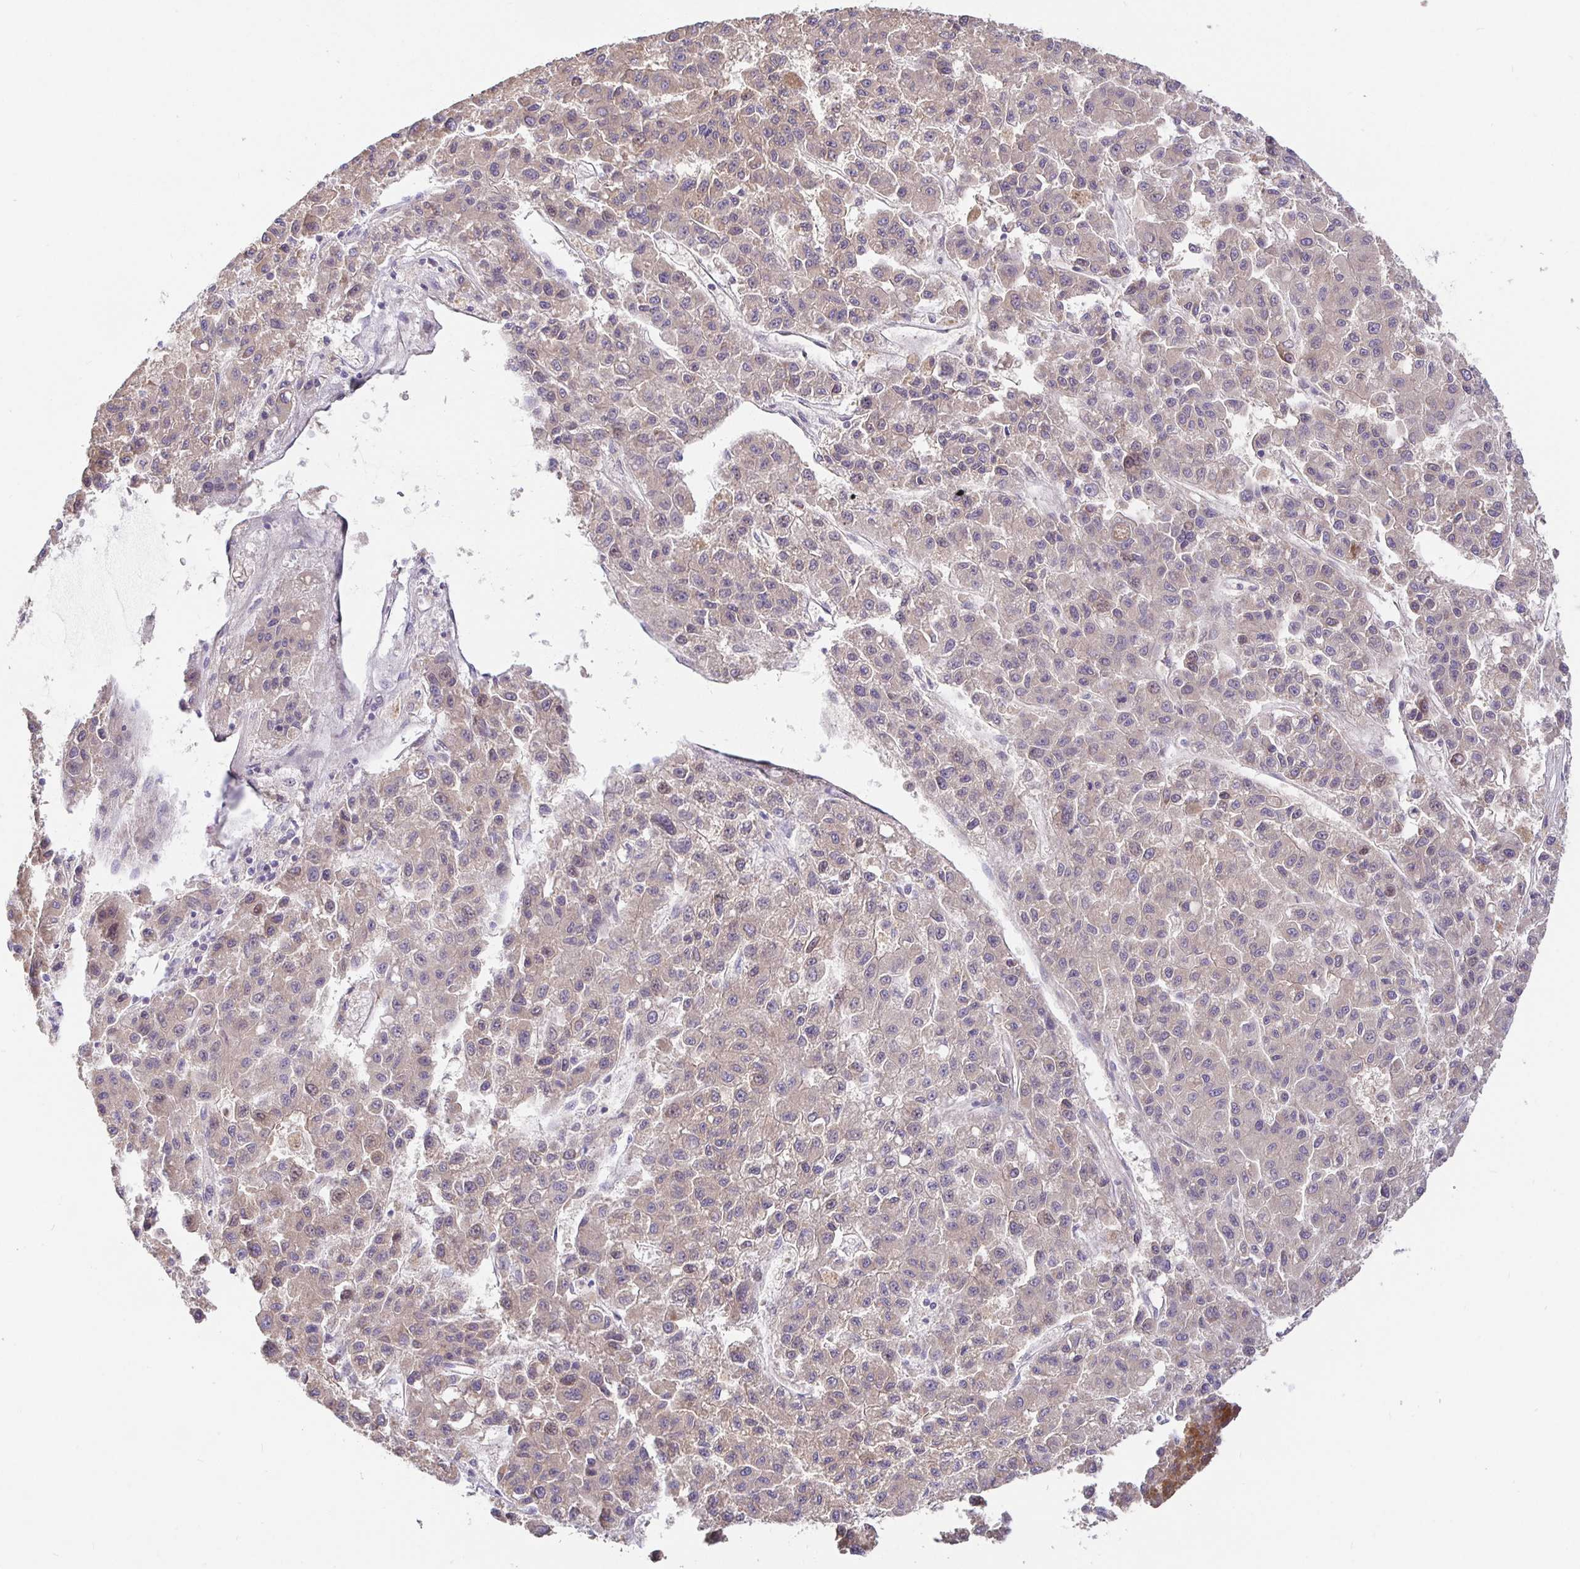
{"staining": {"intensity": "weak", "quantity": ">75%", "location": "cytoplasmic/membranous"}, "tissue": "liver cancer", "cell_type": "Tumor cells", "image_type": "cancer", "snomed": [{"axis": "morphology", "description": "Carcinoma, Hepatocellular, NOS"}, {"axis": "topography", "description": "Liver"}], "caption": "This image demonstrates liver hepatocellular carcinoma stained with immunohistochemistry to label a protein in brown. The cytoplasmic/membranous of tumor cells show weak positivity for the protein. Nuclei are counter-stained blue.", "gene": "ZDHHC11", "patient": {"sex": "male", "age": 70}}